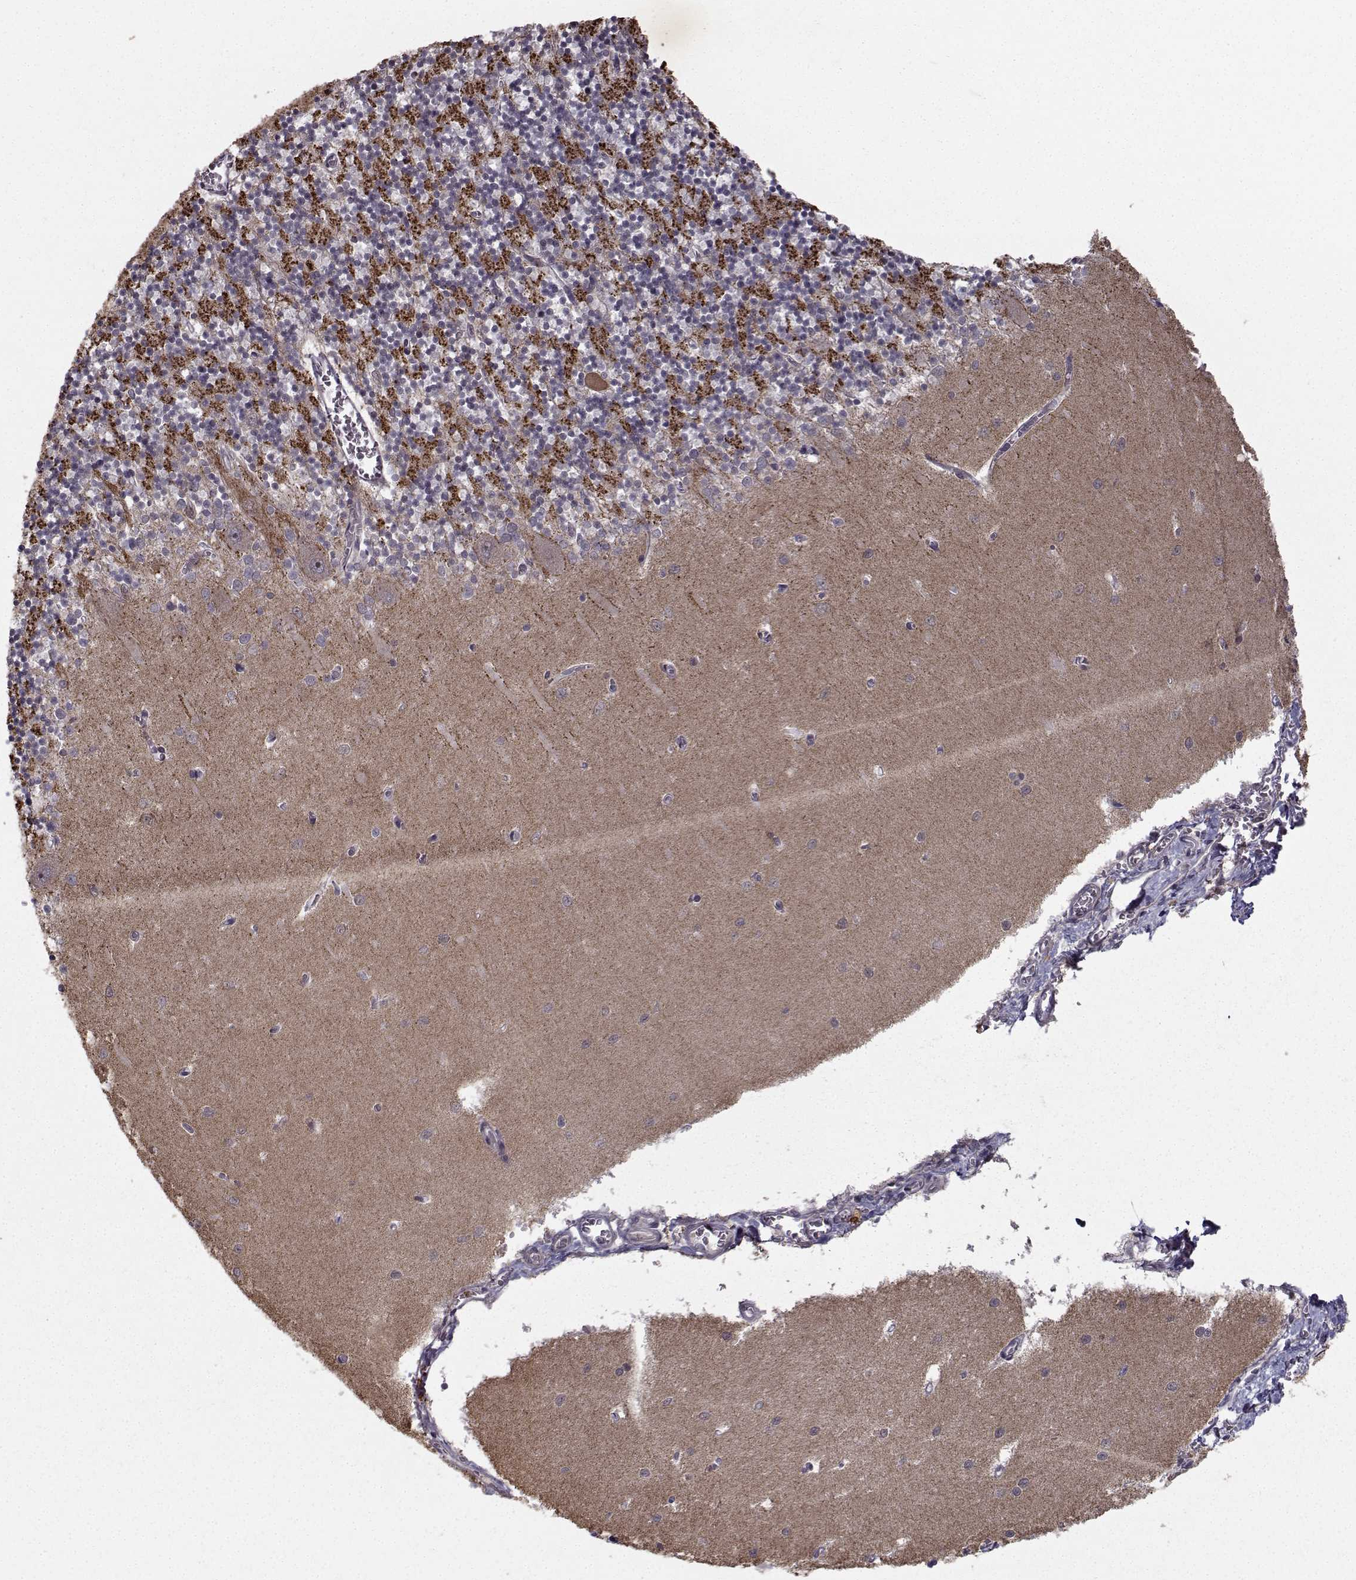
{"staining": {"intensity": "negative", "quantity": "none", "location": "none"}, "tissue": "cerebellum", "cell_type": "Cells in granular layer", "image_type": "normal", "snomed": [{"axis": "morphology", "description": "Normal tissue, NOS"}, {"axis": "topography", "description": "Cerebellum"}], "caption": "IHC photomicrograph of unremarkable cerebellum stained for a protein (brown), which exhibits no expression in cells in granular layer.", "gene": "APC", "patient": {"sex": "female", "age": 64}}